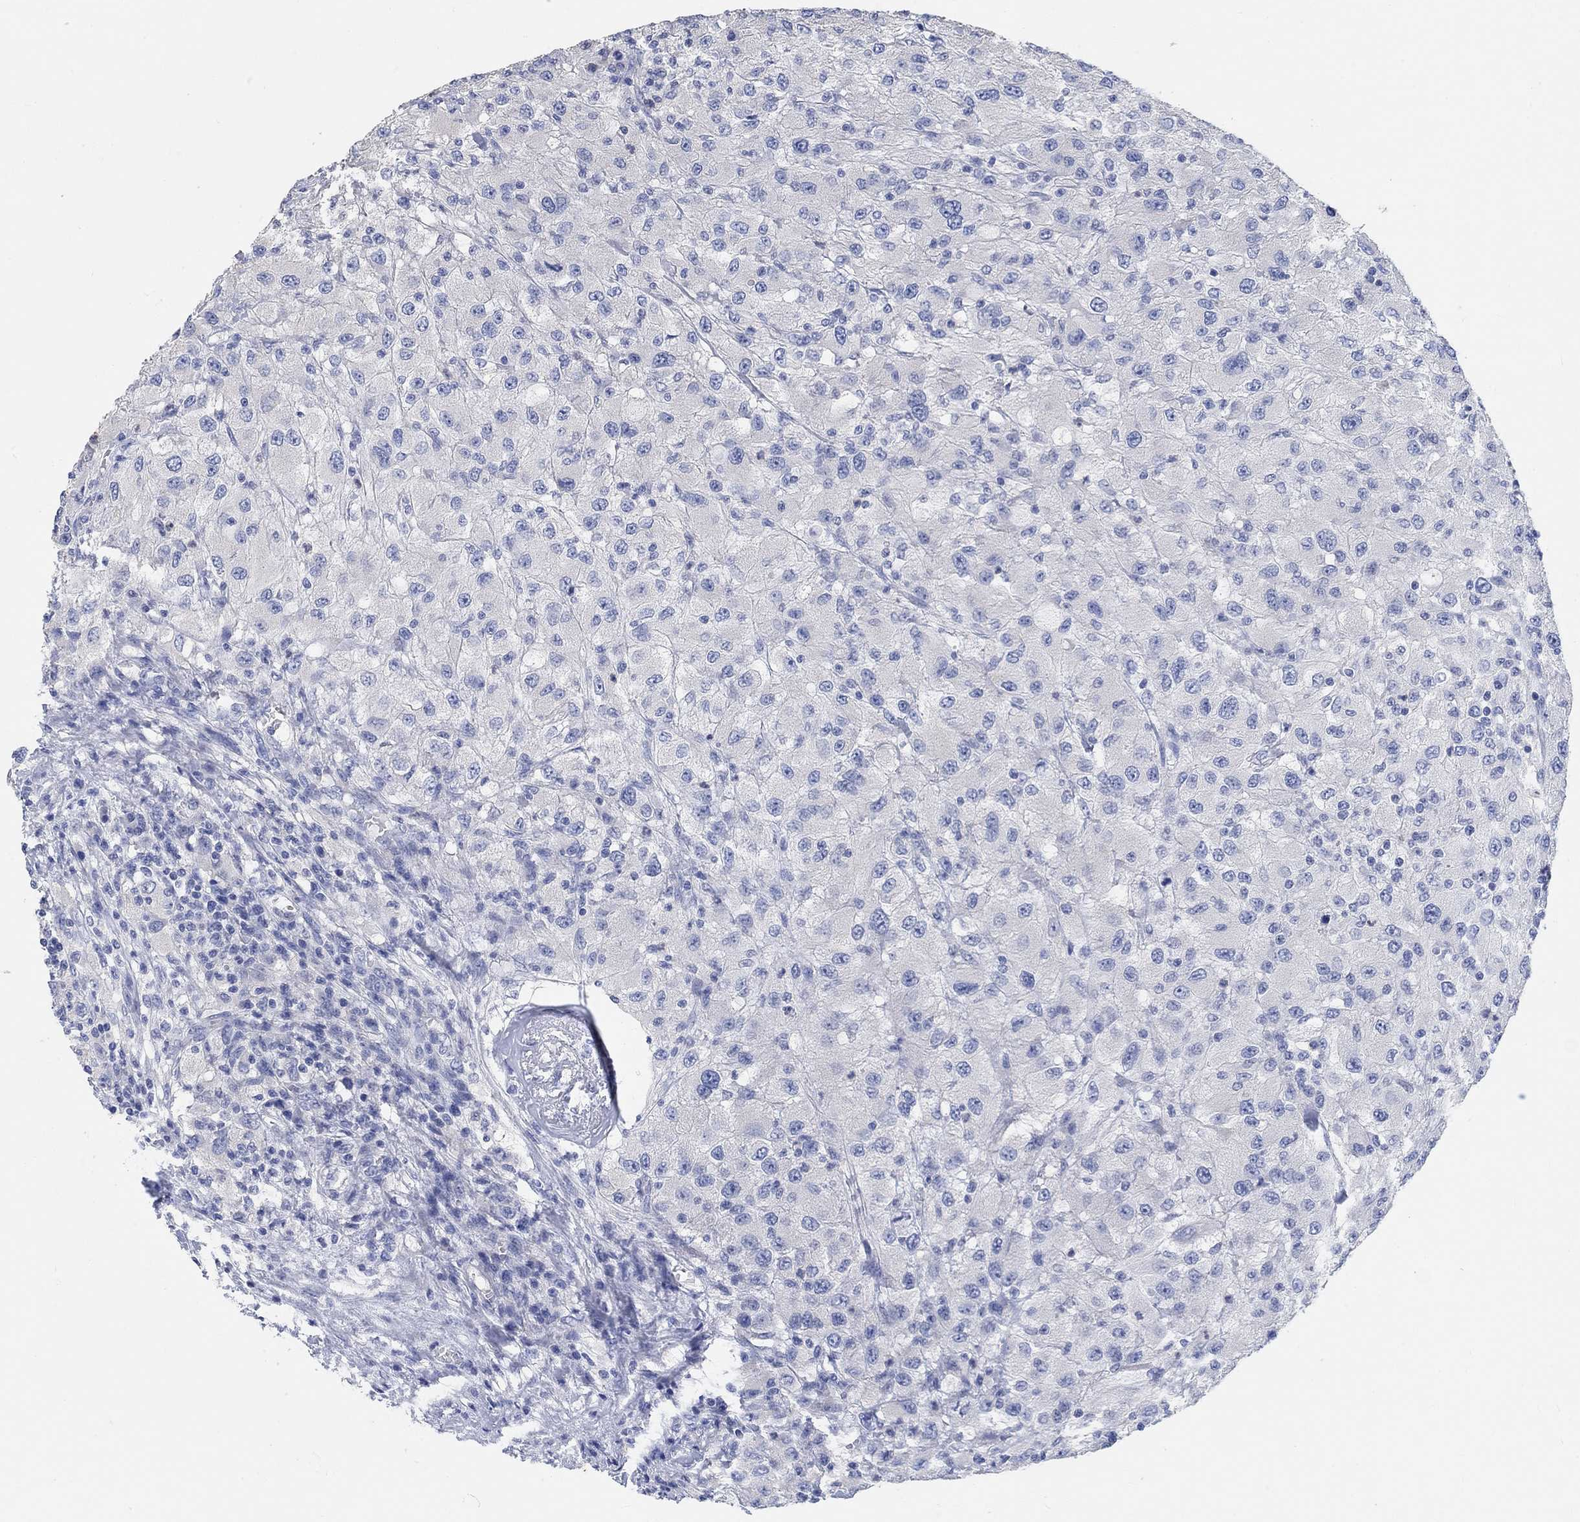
{"staining": {"intensity": "negative", "quantity": "none", "location": "none"}, "tissue": "renal cancer", "cell_type": "Tumor cells", "image_type": "cancer", "snomed": [{"axis": "morphology", "description": "Adenocarcinoma, NOS"}, {"axis": "topography", "description": "Kidney"}], "caption": "The image demonstrates no significant staining in tumor cells of renal cancer (adenocarcinoma).", "gene": "NLRP14", "patient": {"sex": "female", "age": 67}}